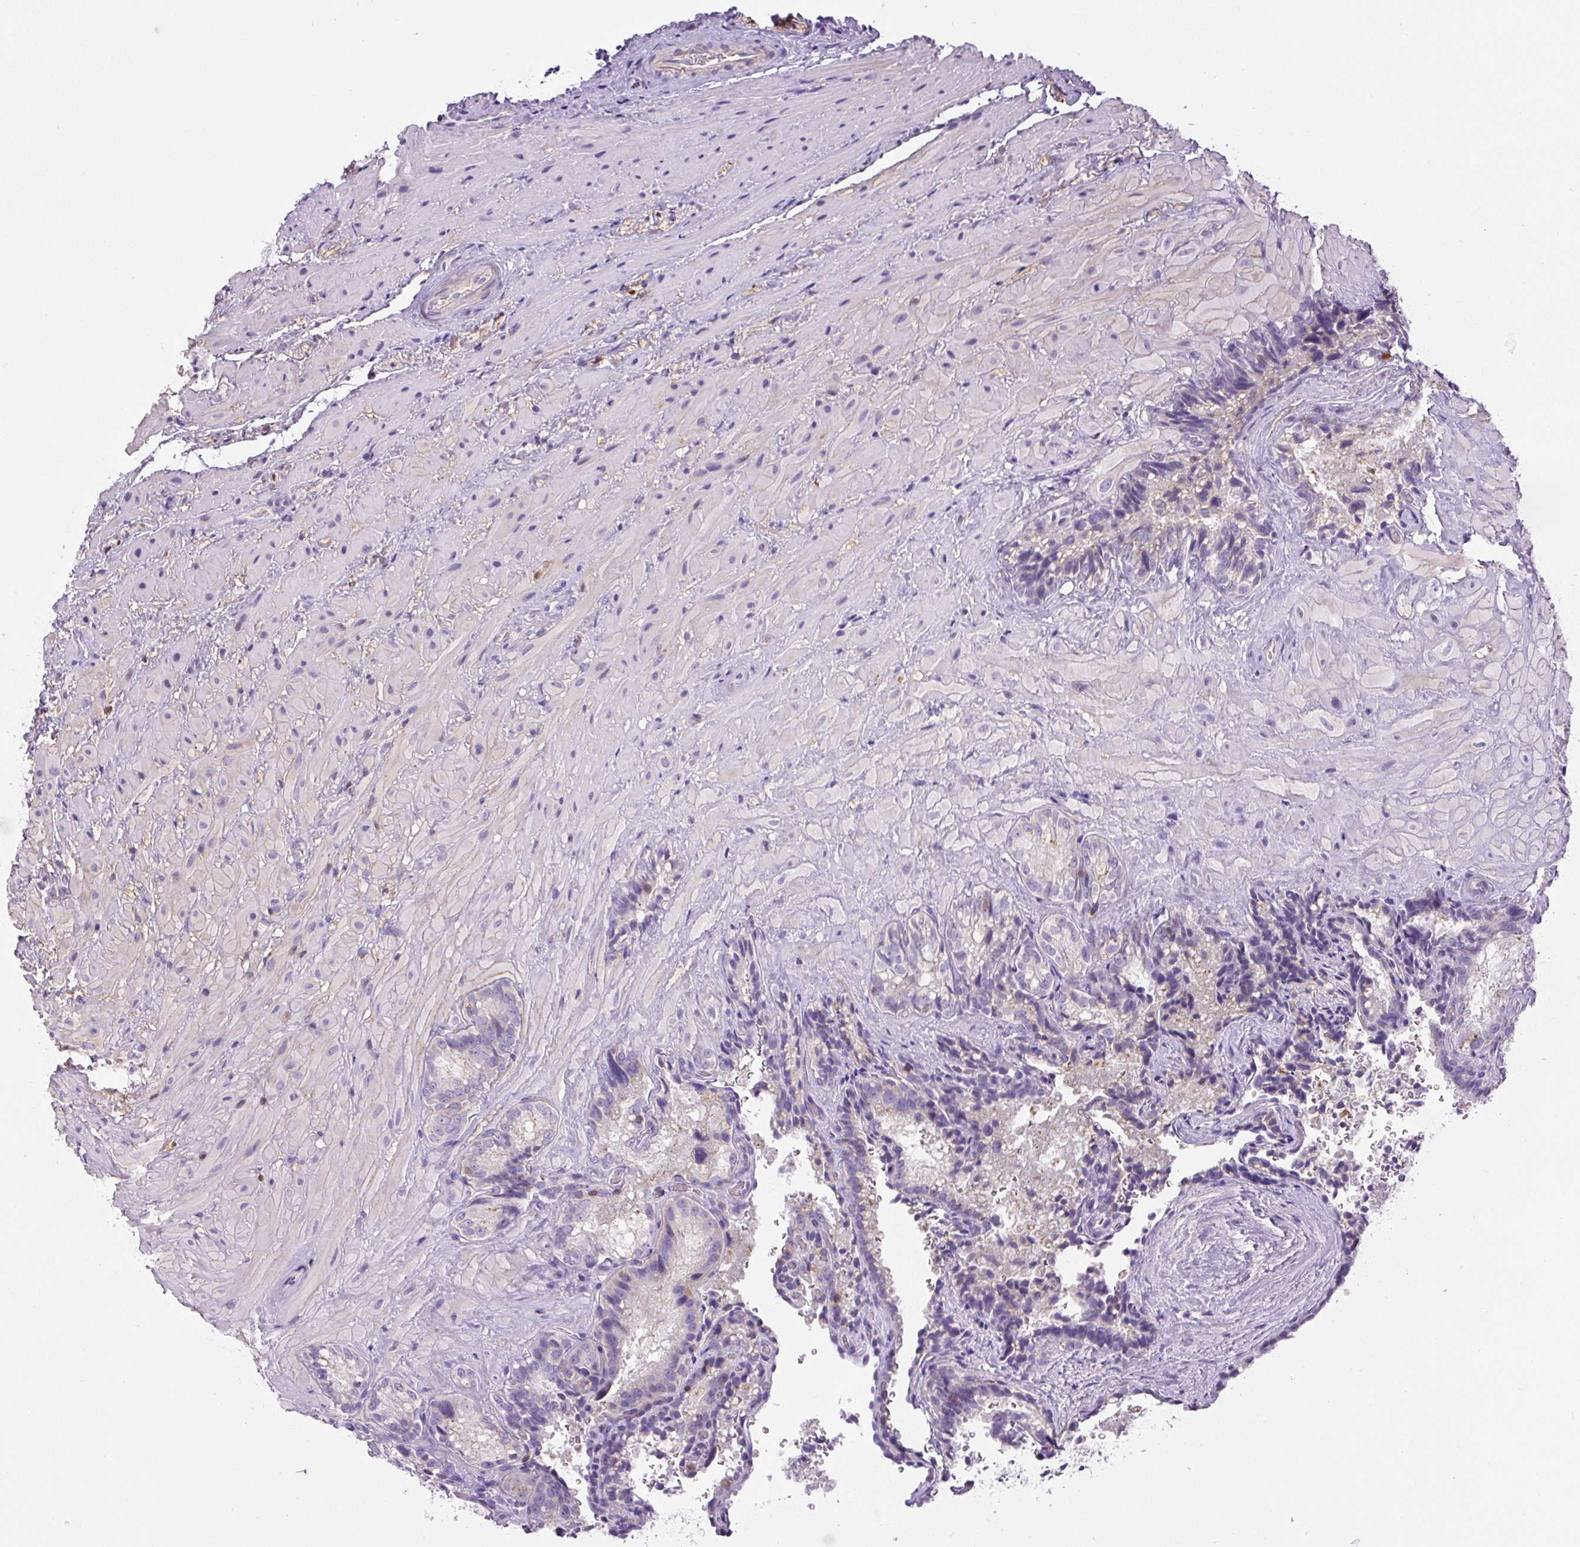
{"staining": {"intensity": "negative", "quantity": "none", "location": "none"}, "tissue": "seminal vesicle", "cell_type": "Glandular cells", "image_type": "normal", "snomed": [{"axis": "morphology", "description": "Normal tissue, NOS"}, {"axis": "topography", "description": "Seminal veicle"}], "caption": "Immunohistochemistry of normal seminal vesicle shows no expression in glandular cells. (Brightfield microscopy of DAB (3,3'-diaminobenzidine) immunohistochemistry (IHC) at high magnification).", "gene": "PIP5KL1", "patient": {"sex": "male", "age": 47}}